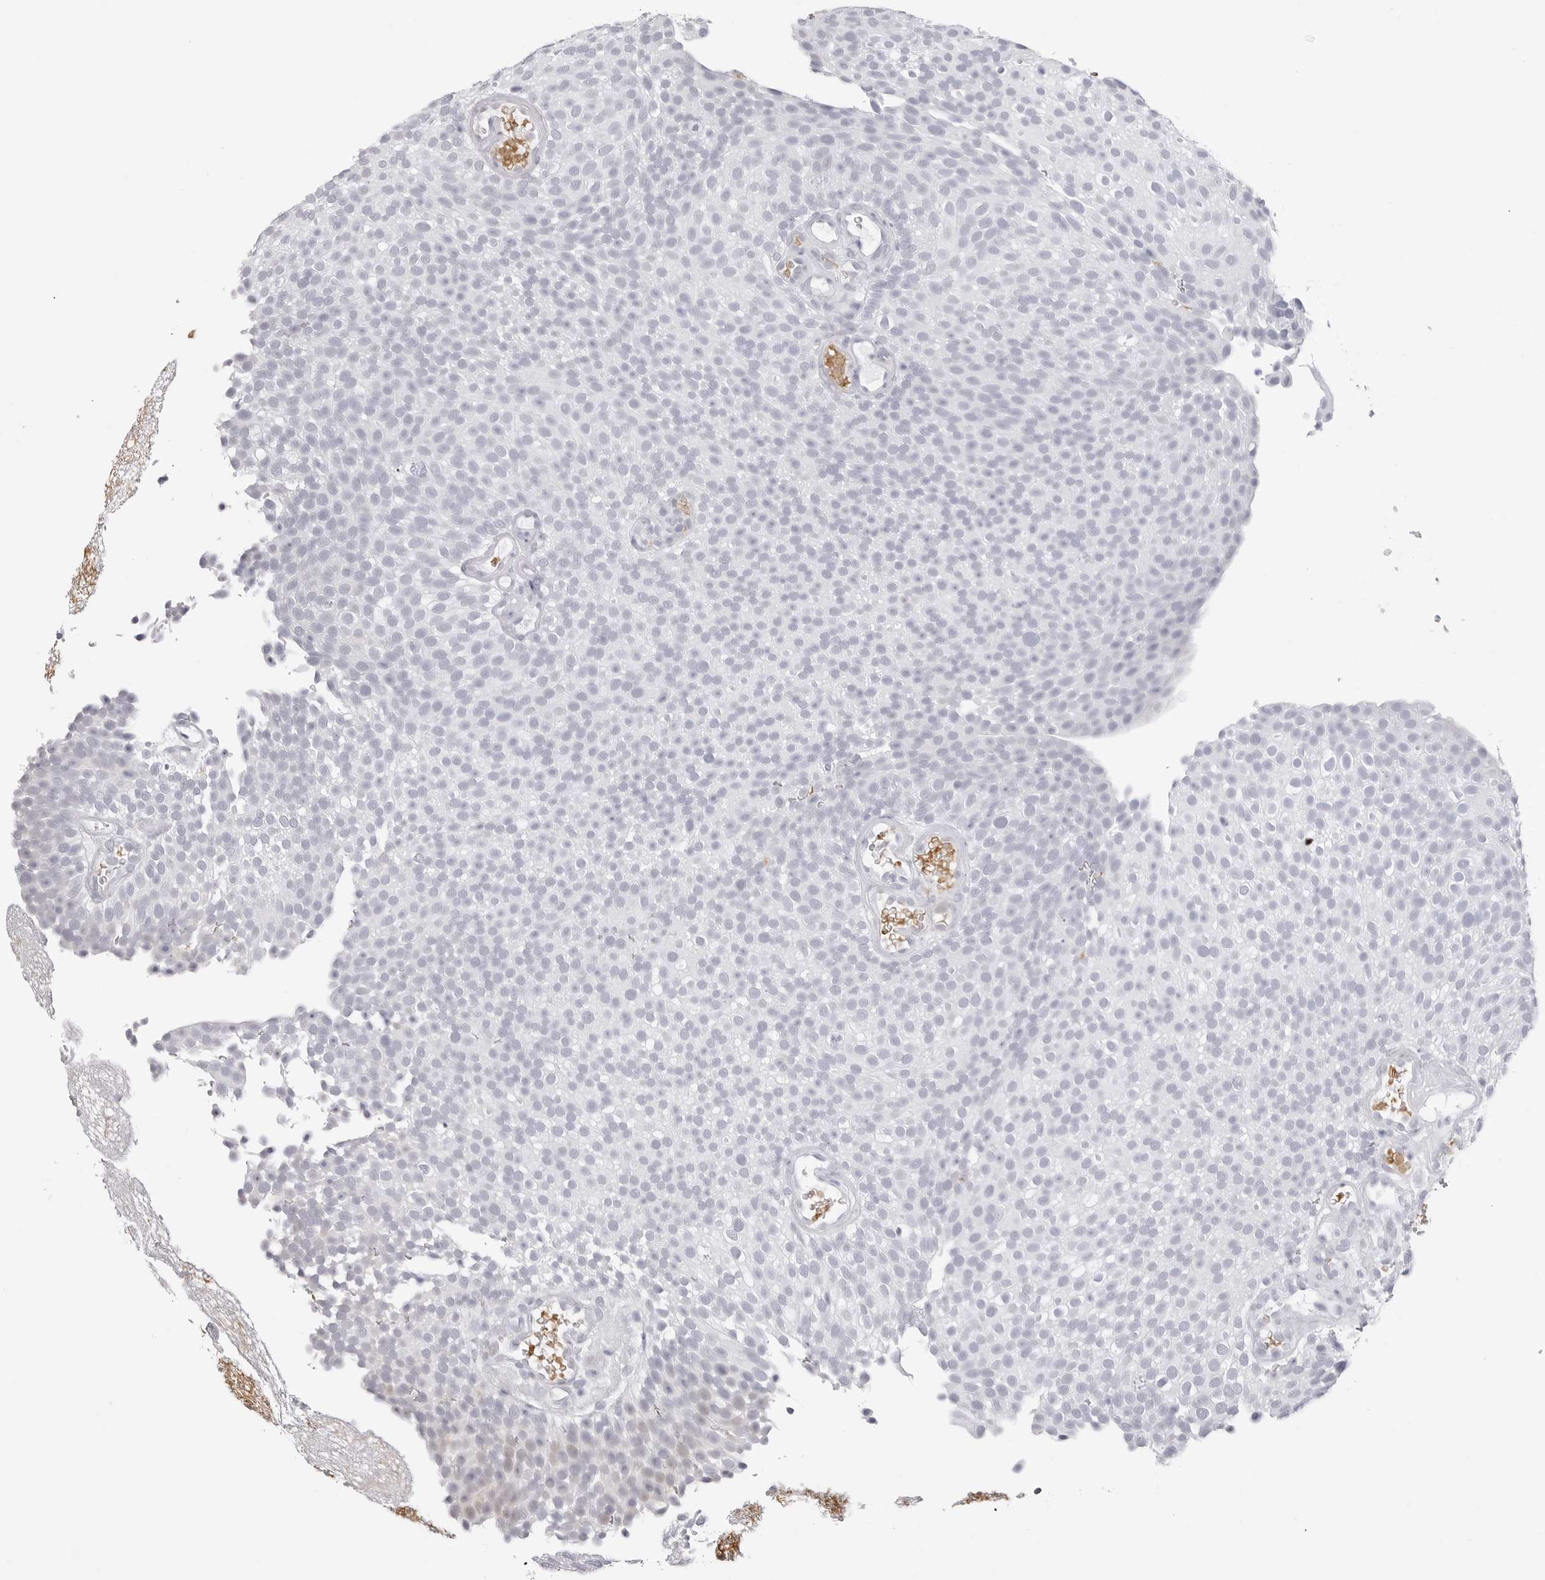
{"staining": {"intensity": "negative", "quantity": "none", "location": "none"}, "tissue": "urothelial cancer", "cell_type": "Tumor cells", "image_type": "cancer", "snomed": [{"axis": "morphology", "description": "Urothelial carcinoma, Low grade"}, {"axis": "topography", "description": "Urinary bladder"}], "caption": "Urothelial cancer stained for a protein using IHC shows no expression tumor cells.", "gene": "TSSK1B", "patient": {"sex": "male", "age": 78}}